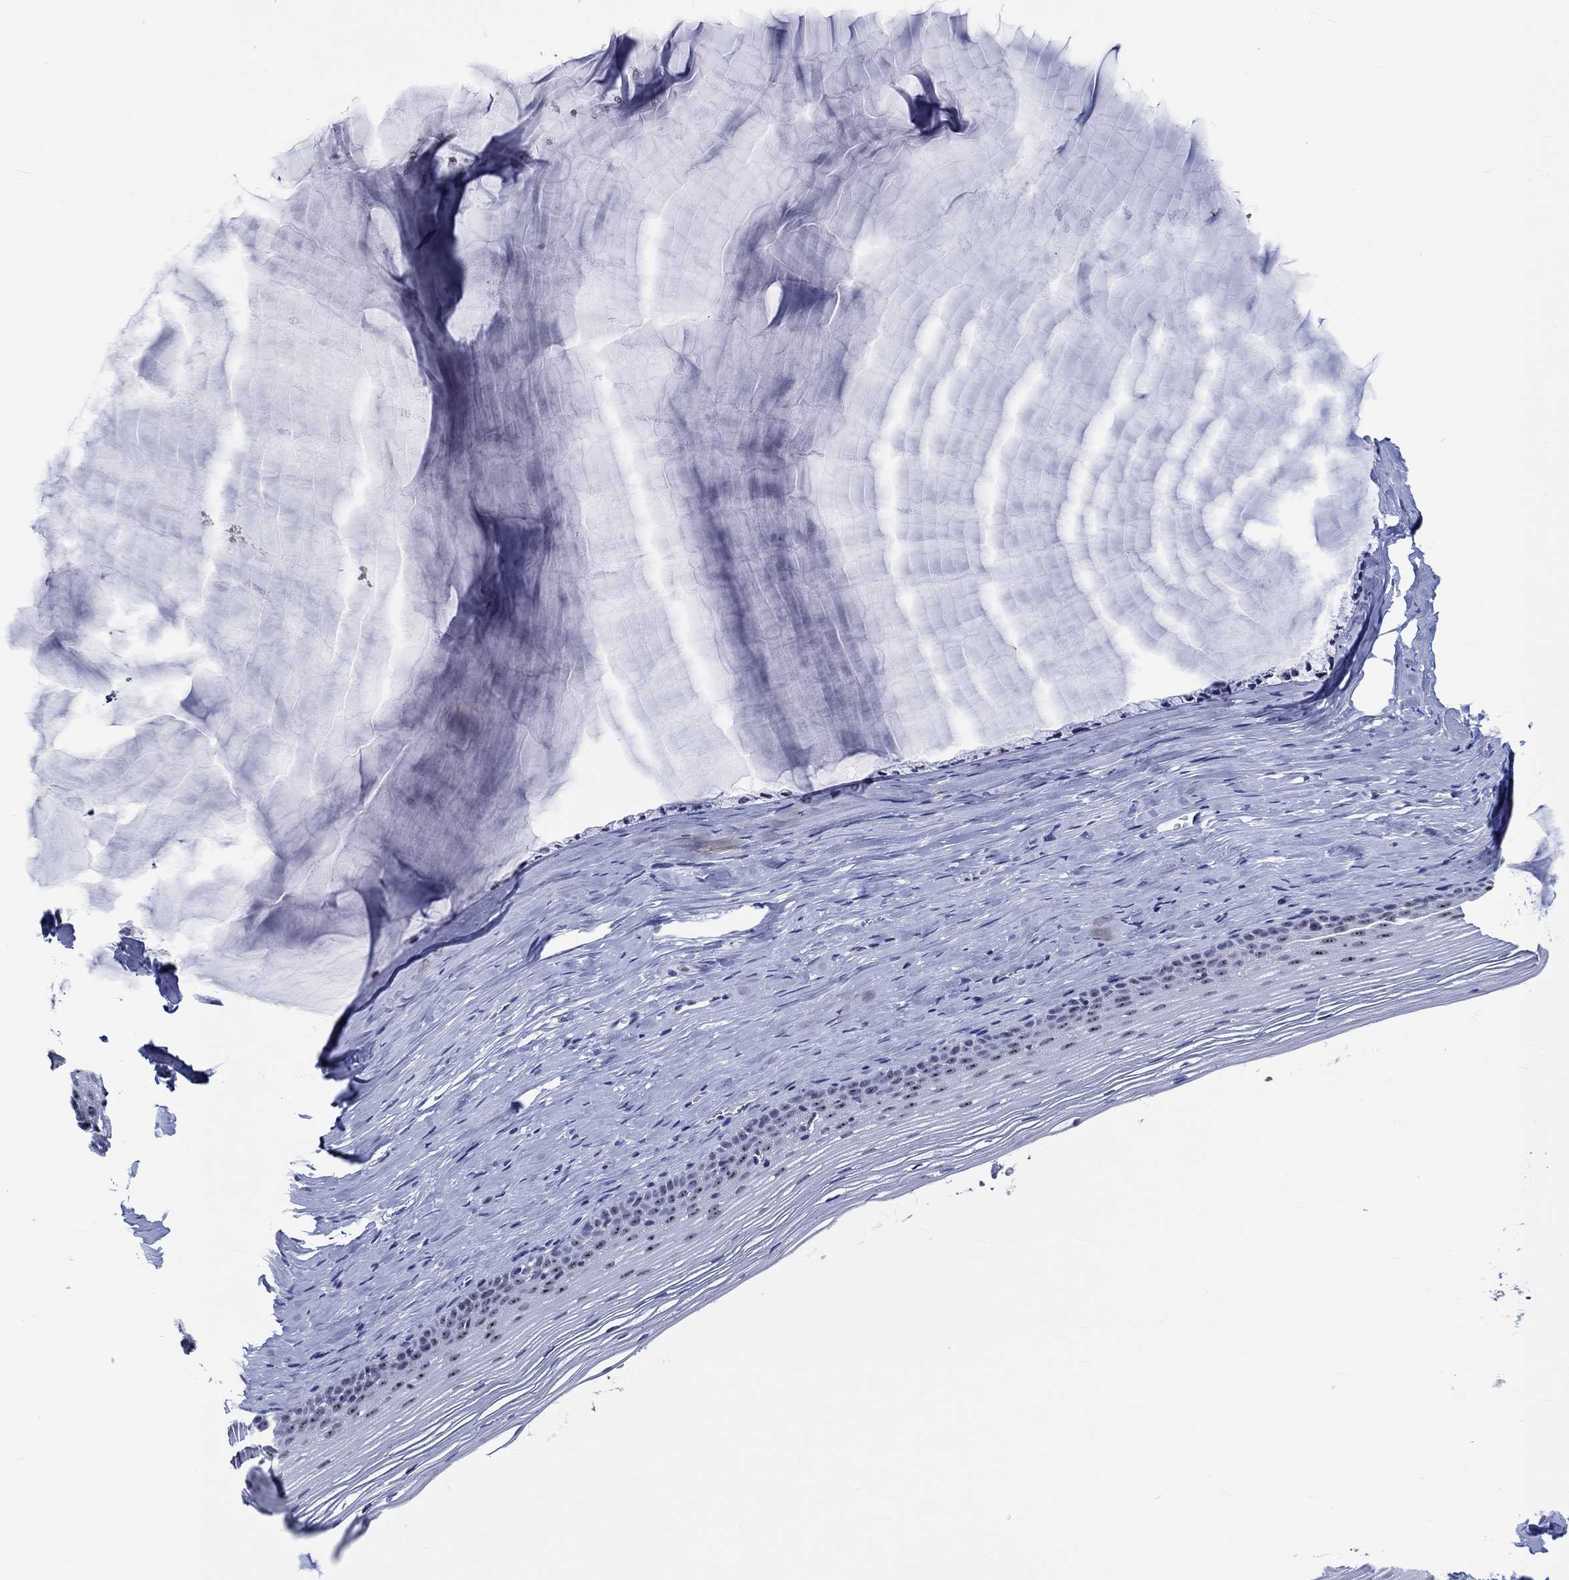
{"staining": {"intensity": "negative", "quantity": "none", "location": "none"}, "tissue": "cervix", "cell_type": "Glandular cells", "image_type": "normal", "snomed": [{"axis": "morphology", "description": "Normal tissue, NOS"}, {"axis": "topography", "description": "Cervix"}], "caption": "Immunohistochemistry photomicrograph of unremarkable cervix: cervix stained with DAB shows no significant protein positivity in glandular cells.", "gene": "ZNF446", "patient": {"sex": "female", "age": 40}}